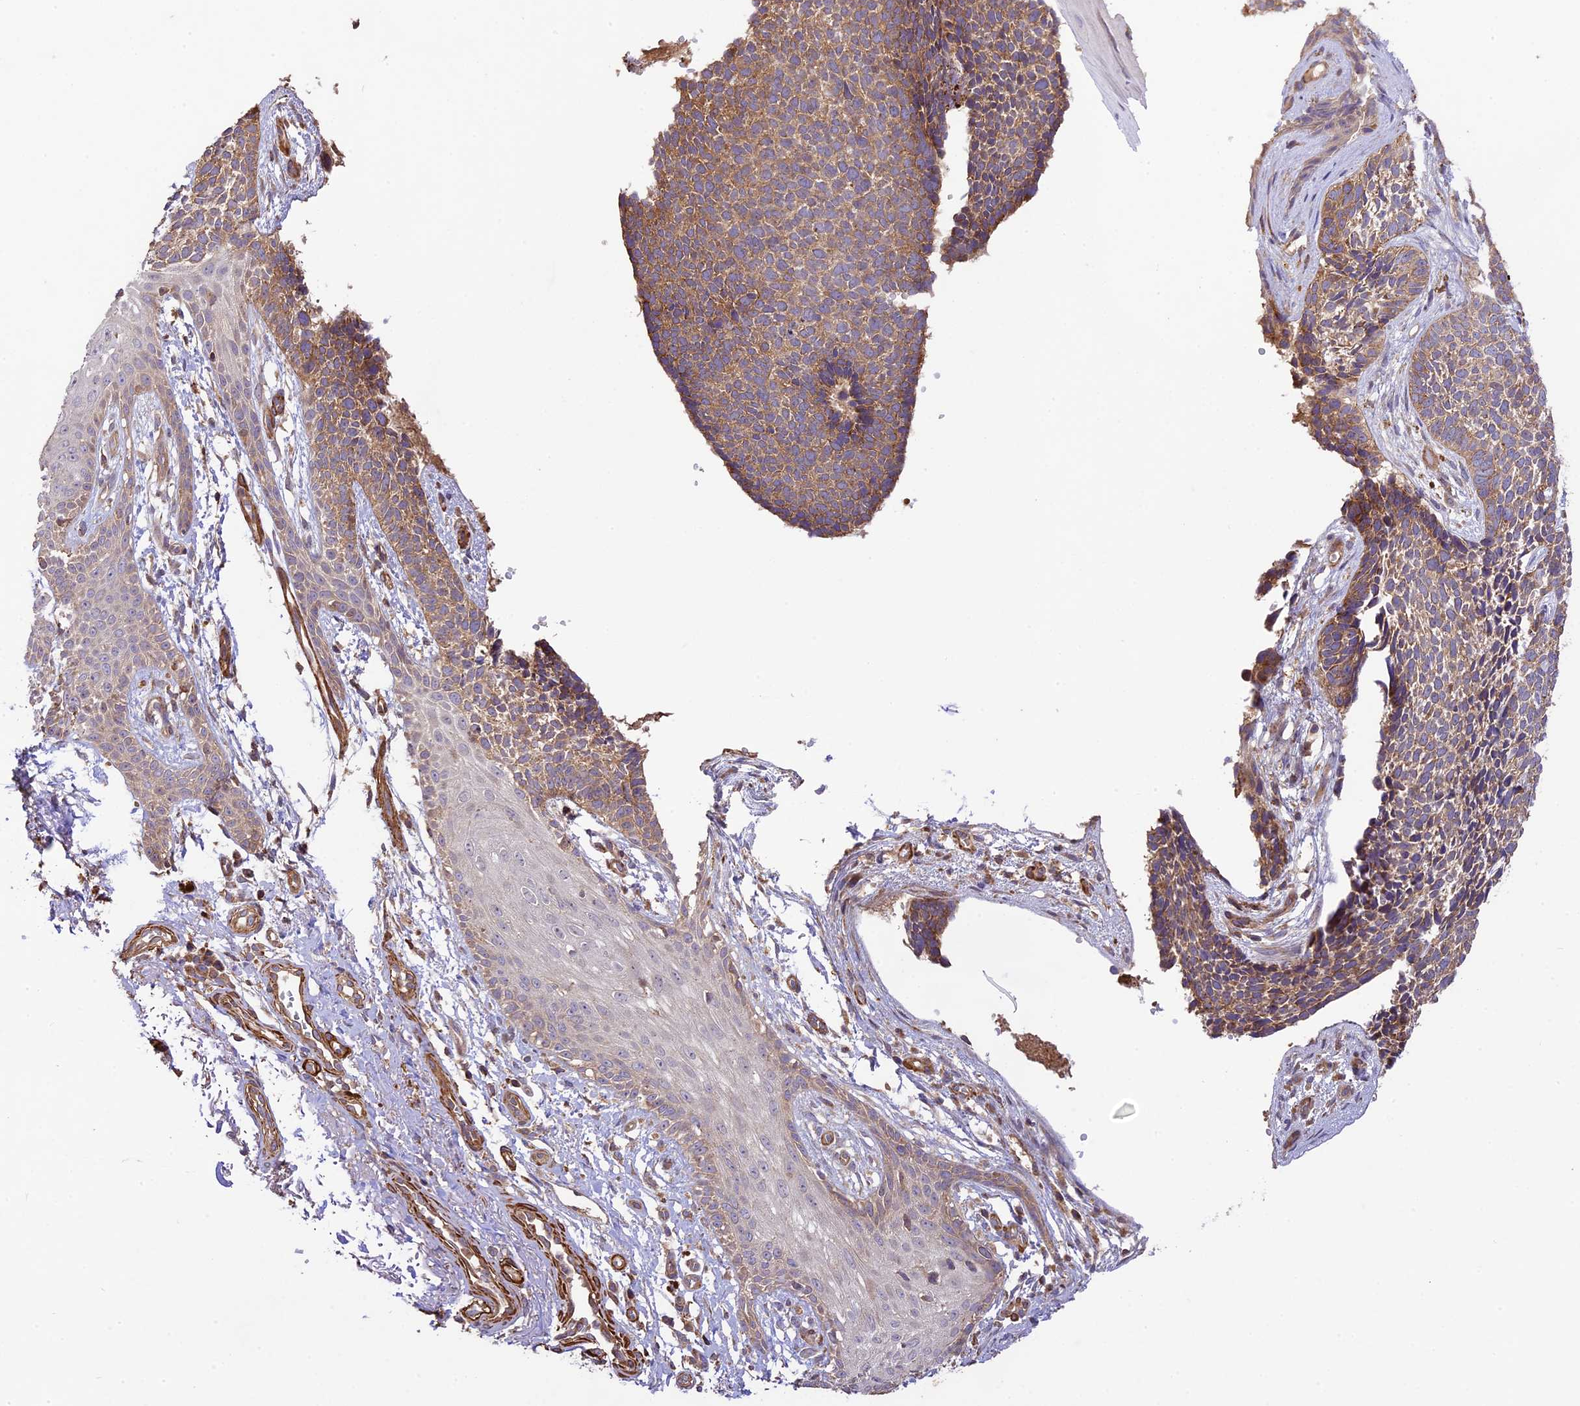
{"staining": {"intensity": "moderate", "quantity": "25%-75%", "location": "cytoplasmic/membranous"}, "tissue": "skin cancer", "cell_type": "Tumor cells", "image_type": "cancer", "snomed": [{"axis": "morphology", "description": "Basal cell carcinoma"}, {"axis": "topography", "description": "Skin"}], "caption": "IHC of human skin cancer (basal cell carcinoma) reveals medium levels of moderate cytoplasmic/membranous positivity in approximately 25%-75% of tumor cells. (Stains: DAB (3,3'-diaminobenzidine) in brown, nuclei in blue, Microscopy: brightfield microscopy at high magnification).", "gene": "WDR88", "patient": {"sex": "female", "age": 84}}